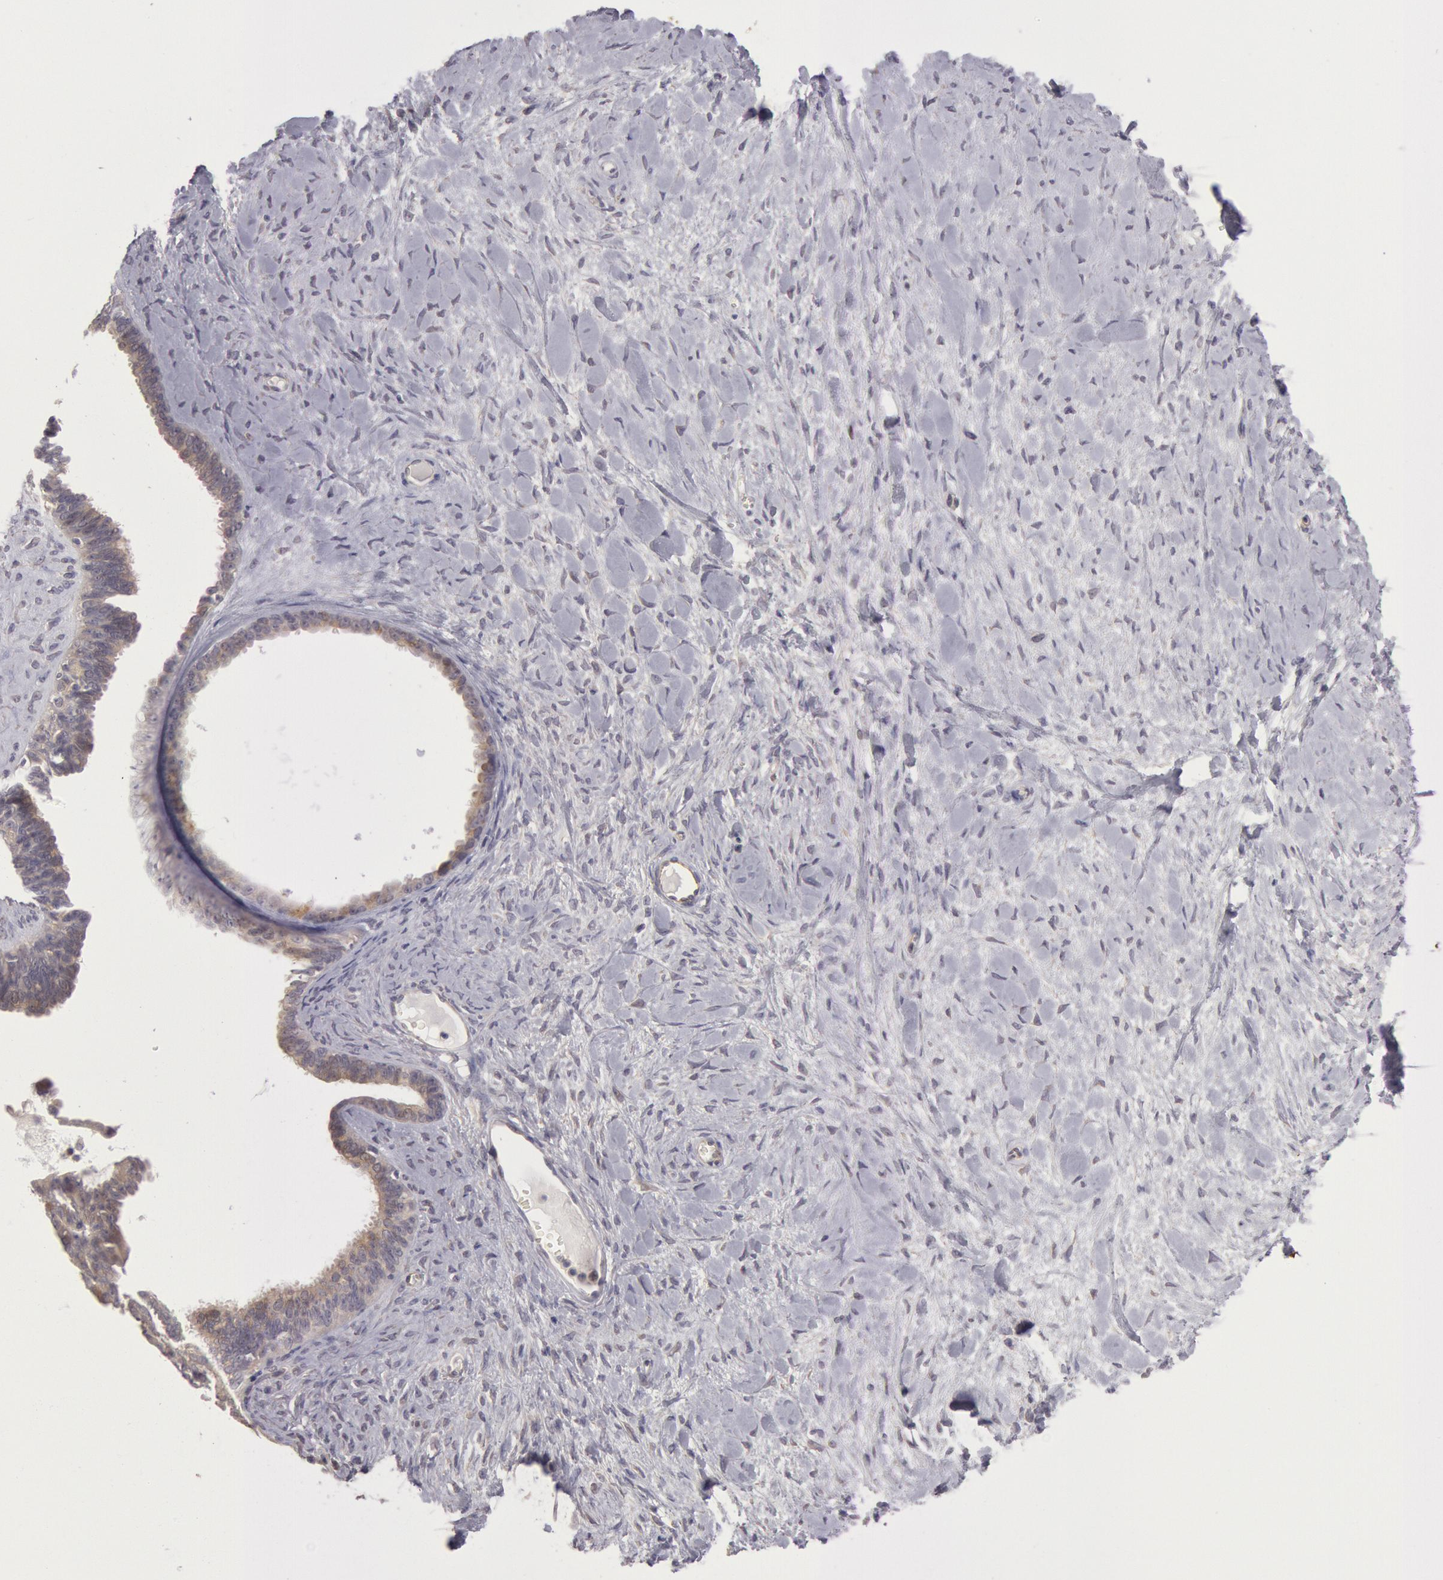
{"staining": {"intensity": "negative", "quantity": "none", "location": "none"}, "tissue": "ovarian cancer", "cell_type": "Tumor cells", "image_type": "cancer", "snomed": [{"axis": "morphology", "description": "Cystadenocarcinoma, serous, NOS"}, {"axis": "topography", "description": "Ovary"}], "caption": "Micrograph shows no significant protein positivity in tumor cells of ovarian cancer. (DAB IHC visualized using brightfield microscopy, high magnification).", "gene": "AMOTL1", "patient": {"sex": "female", "age": 71}}